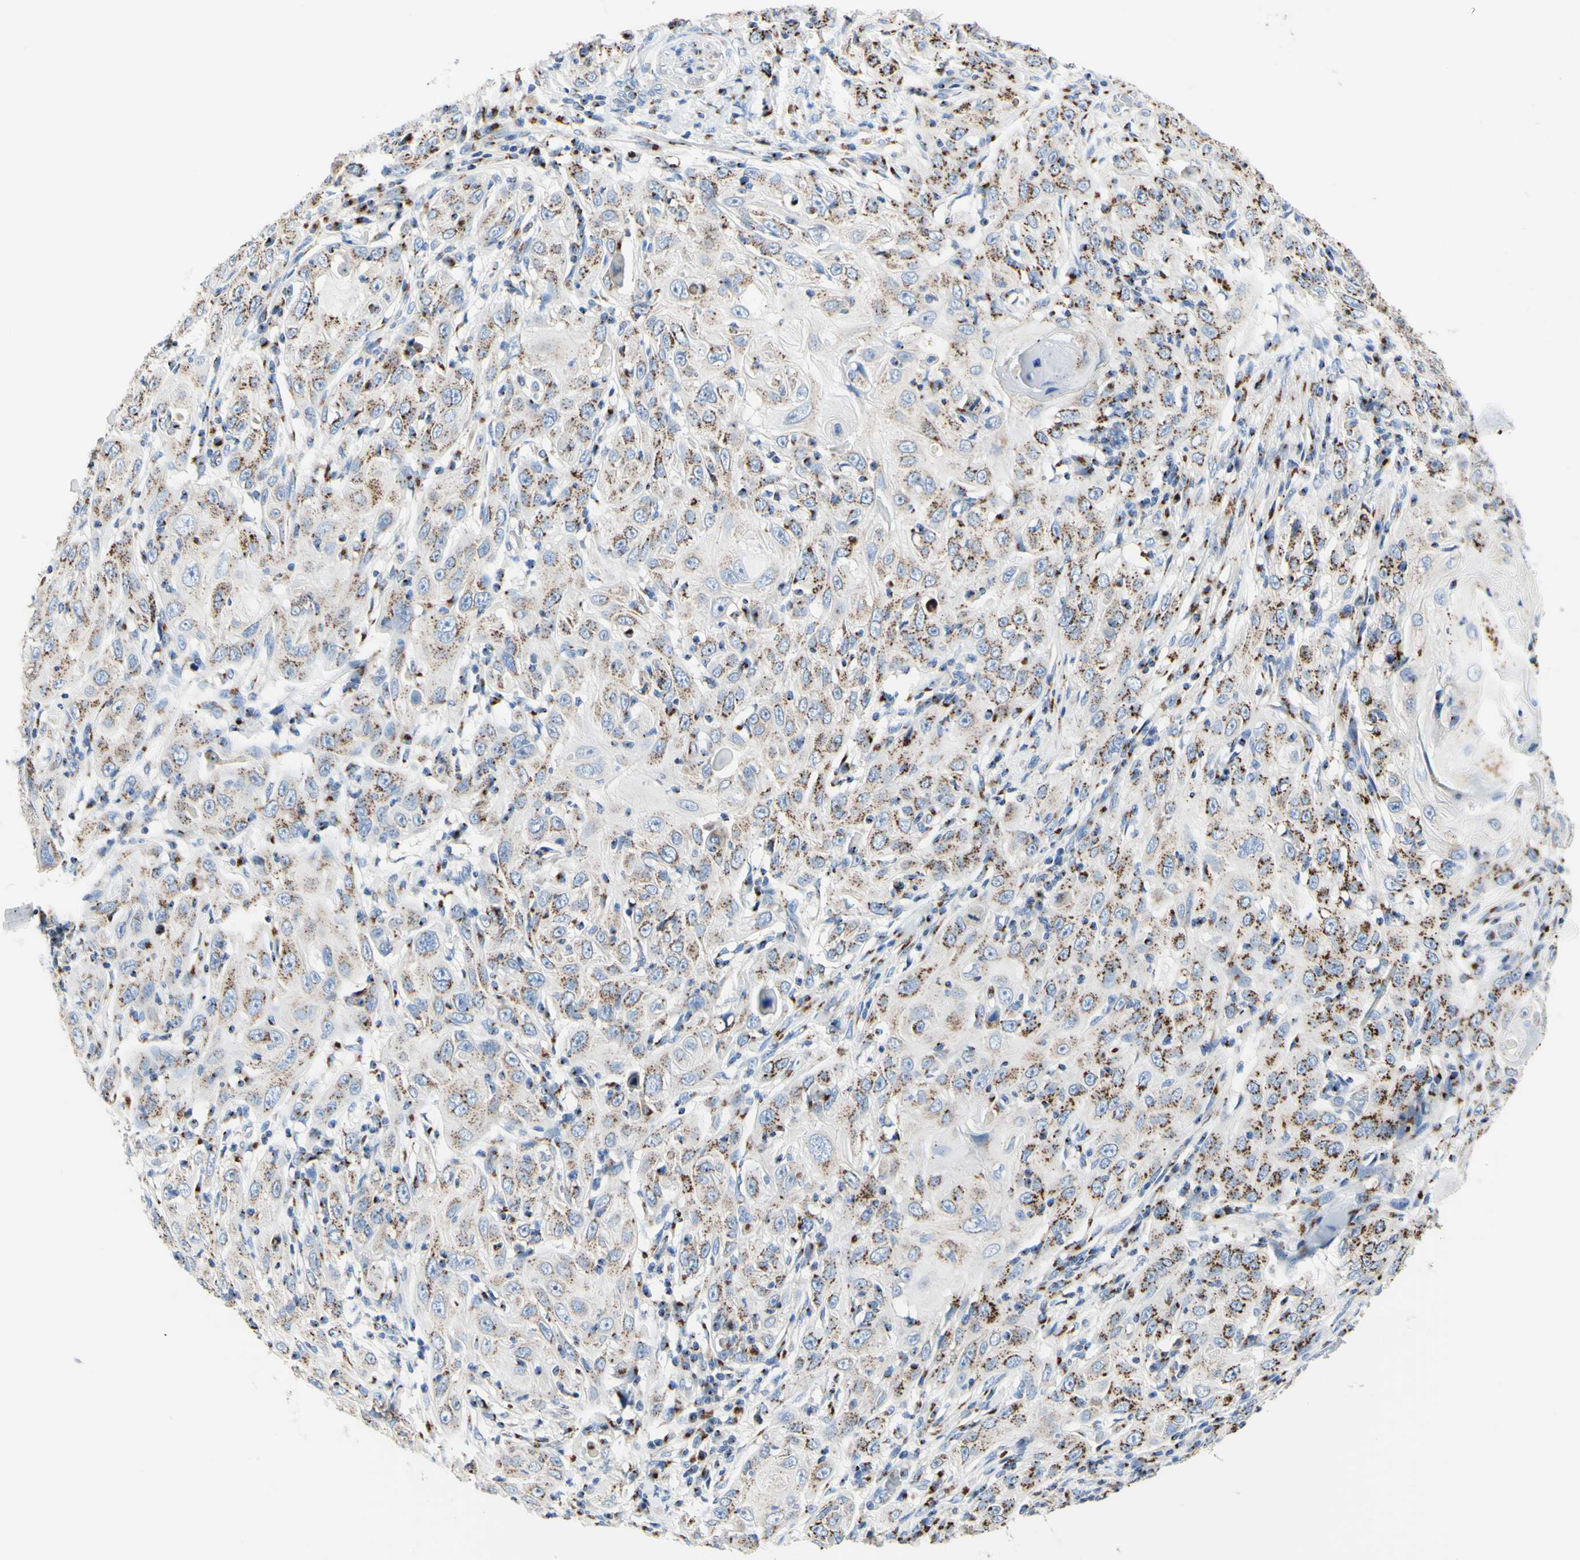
{"staining": {"intensity": "moderate", "quantity": "25%-75%", "location": "cytoplasmic/membranous"}, "tissue": "skin cancer", "cell_type": "Tumor cells", "image_type": "cancer", "snomed": [{"axis": "morphology", "description": "Squamous cell carcinoma, NOS"}, {"axis": "topography", "description": "Skin"}], "caption": "There is medium levels of moderate cytoplasmic/membranous staining in tumor cells of skin squamous cell carcinoma, as demonstrated by immunohistochemical staining (brown color).", "gene": "GALNT2", "patient": {"sex": "female", "age": 88}}